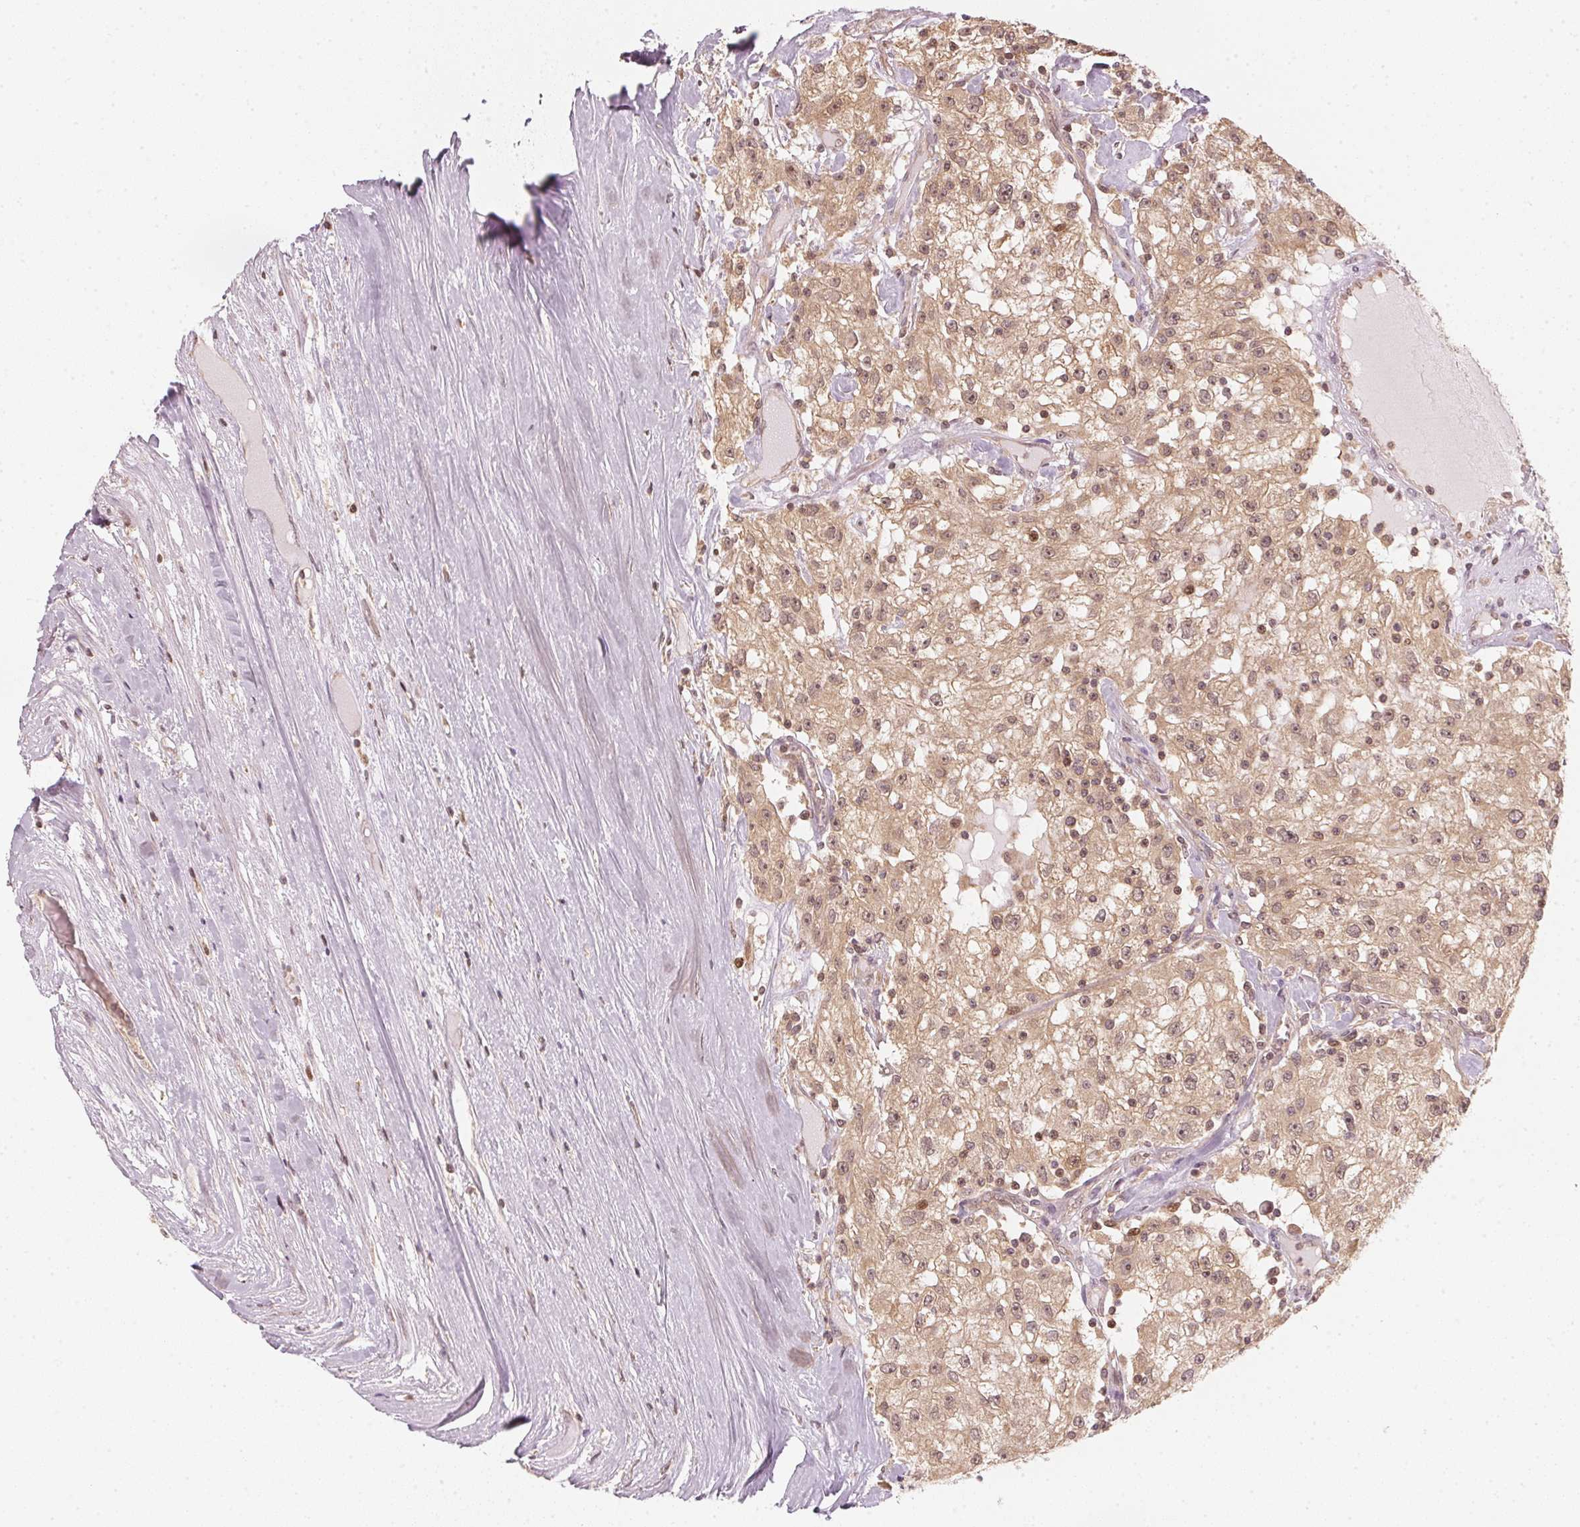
{"staining": {"intensity": "moderate", "quantity": ">75%", "location": "cytoplasmic/membranous,nuclear"}, "tissue": "renal cancer", "cell_type": "Tumor cells", "image_type": "cancer", "snomed": [{"axis": "morphology", "description": "Adenocarcinoma, NOS"}, {"axis": "topography", "description": "Kidney"}], "caption": "Renal cancer tissue shows moderate cytoplasmic/membranous and nuclear positivity in approximately >75% of tumor cells, visualized by immunohistochemistry. (DAB (3,3'-diaminobenzidine) IHC, brown staining for protein, blue staining for nuclei).", "gene": "UBE2L3", "patient": {"sex": "female", "age": 67}}